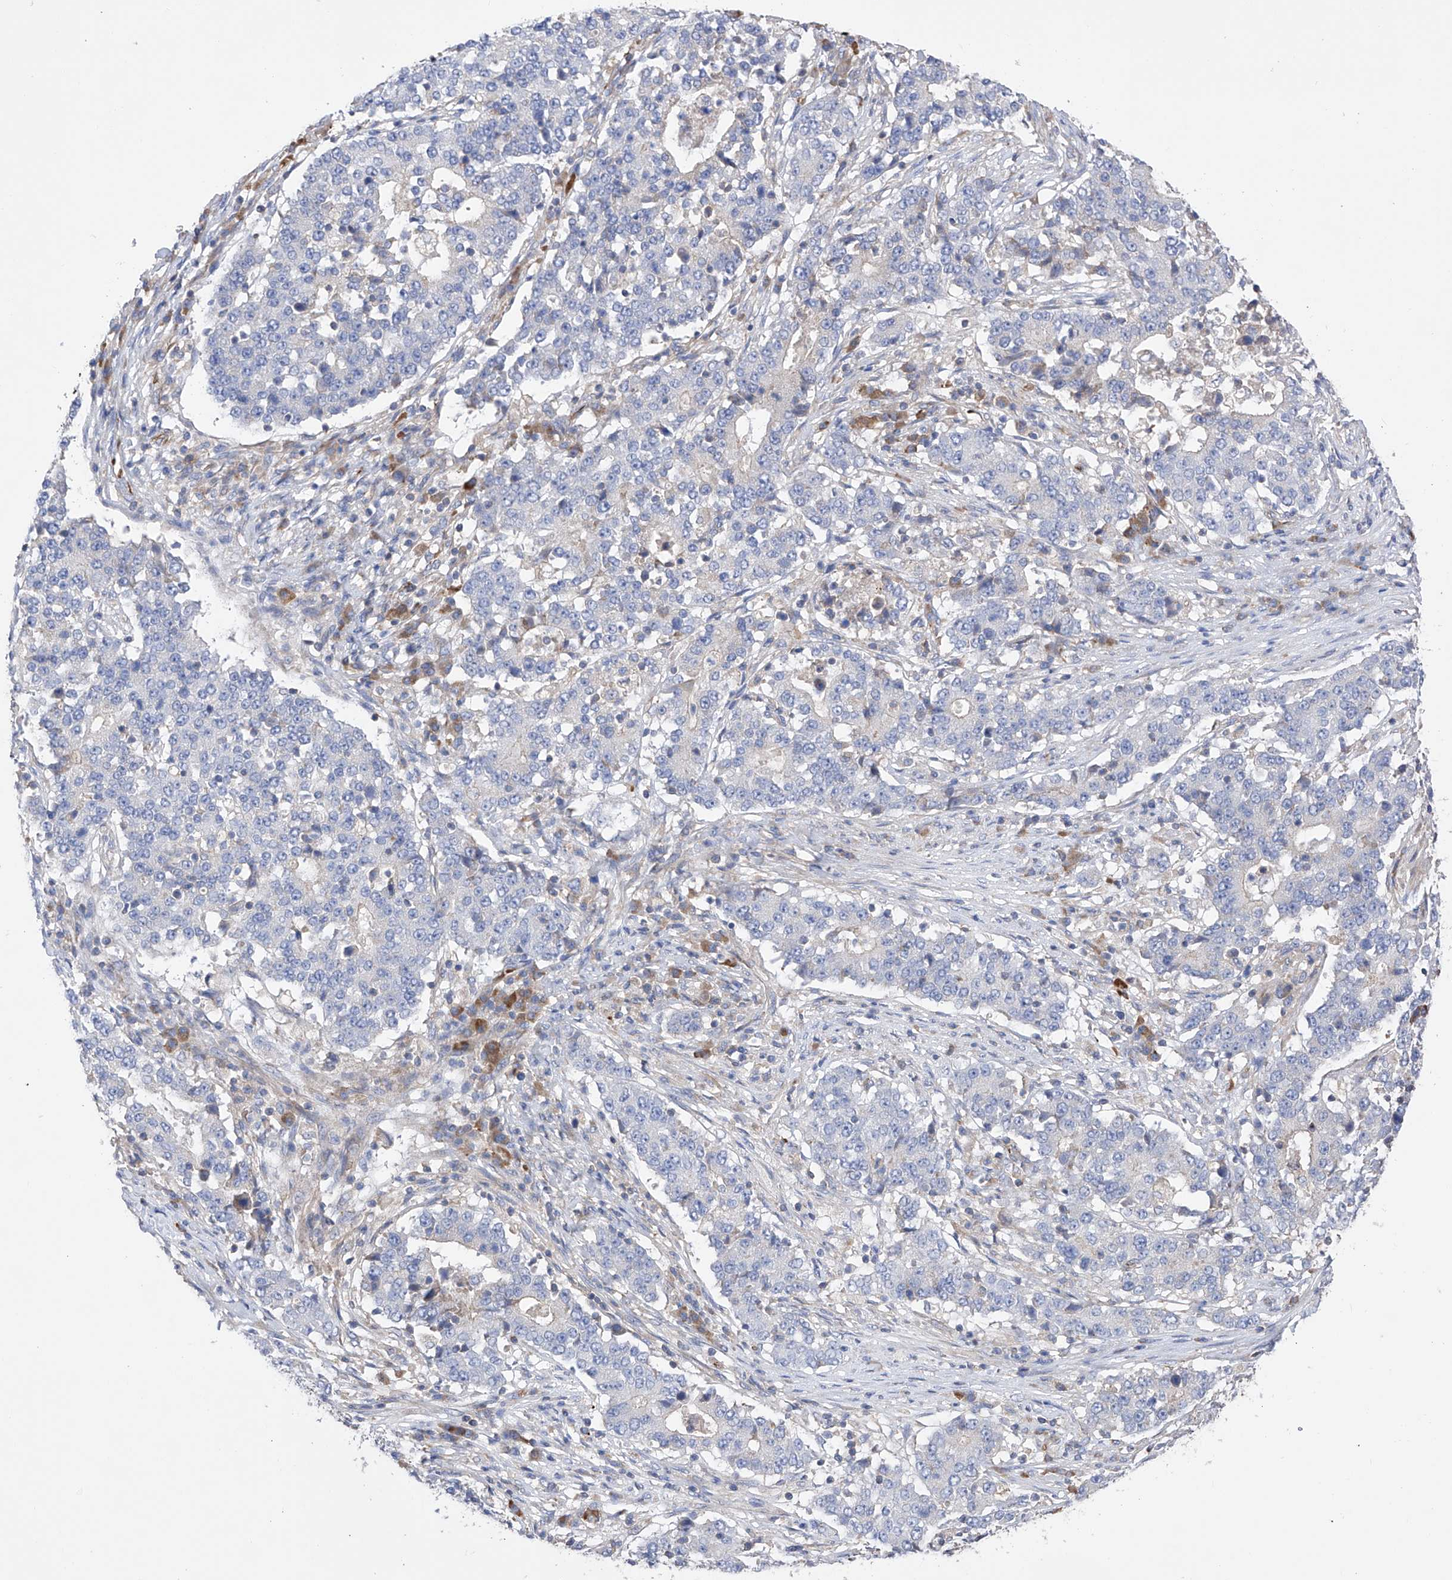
{"staining": {"intensity": "negative", "quantity": "none", "location": "none"}, "tissue": "stomach cancer", "cell_type": "Tumor cells", "image_type": "cancer", "snomed": [{"axis": "morphology", "description": "Adenocarcinoma, NOS"}, {"axis": "topography", "description": "Stomach"}], "caption": "Immunohistochemistry (IHC) histopathology image of neoplastic tissue: human stomach cancer stained with DAB (3,3'-diaminobenzidine) displays no significant protein positivity in tumor cells.", "gene": "NFATC4", "patient": {"sex": "male", "age": 59}}